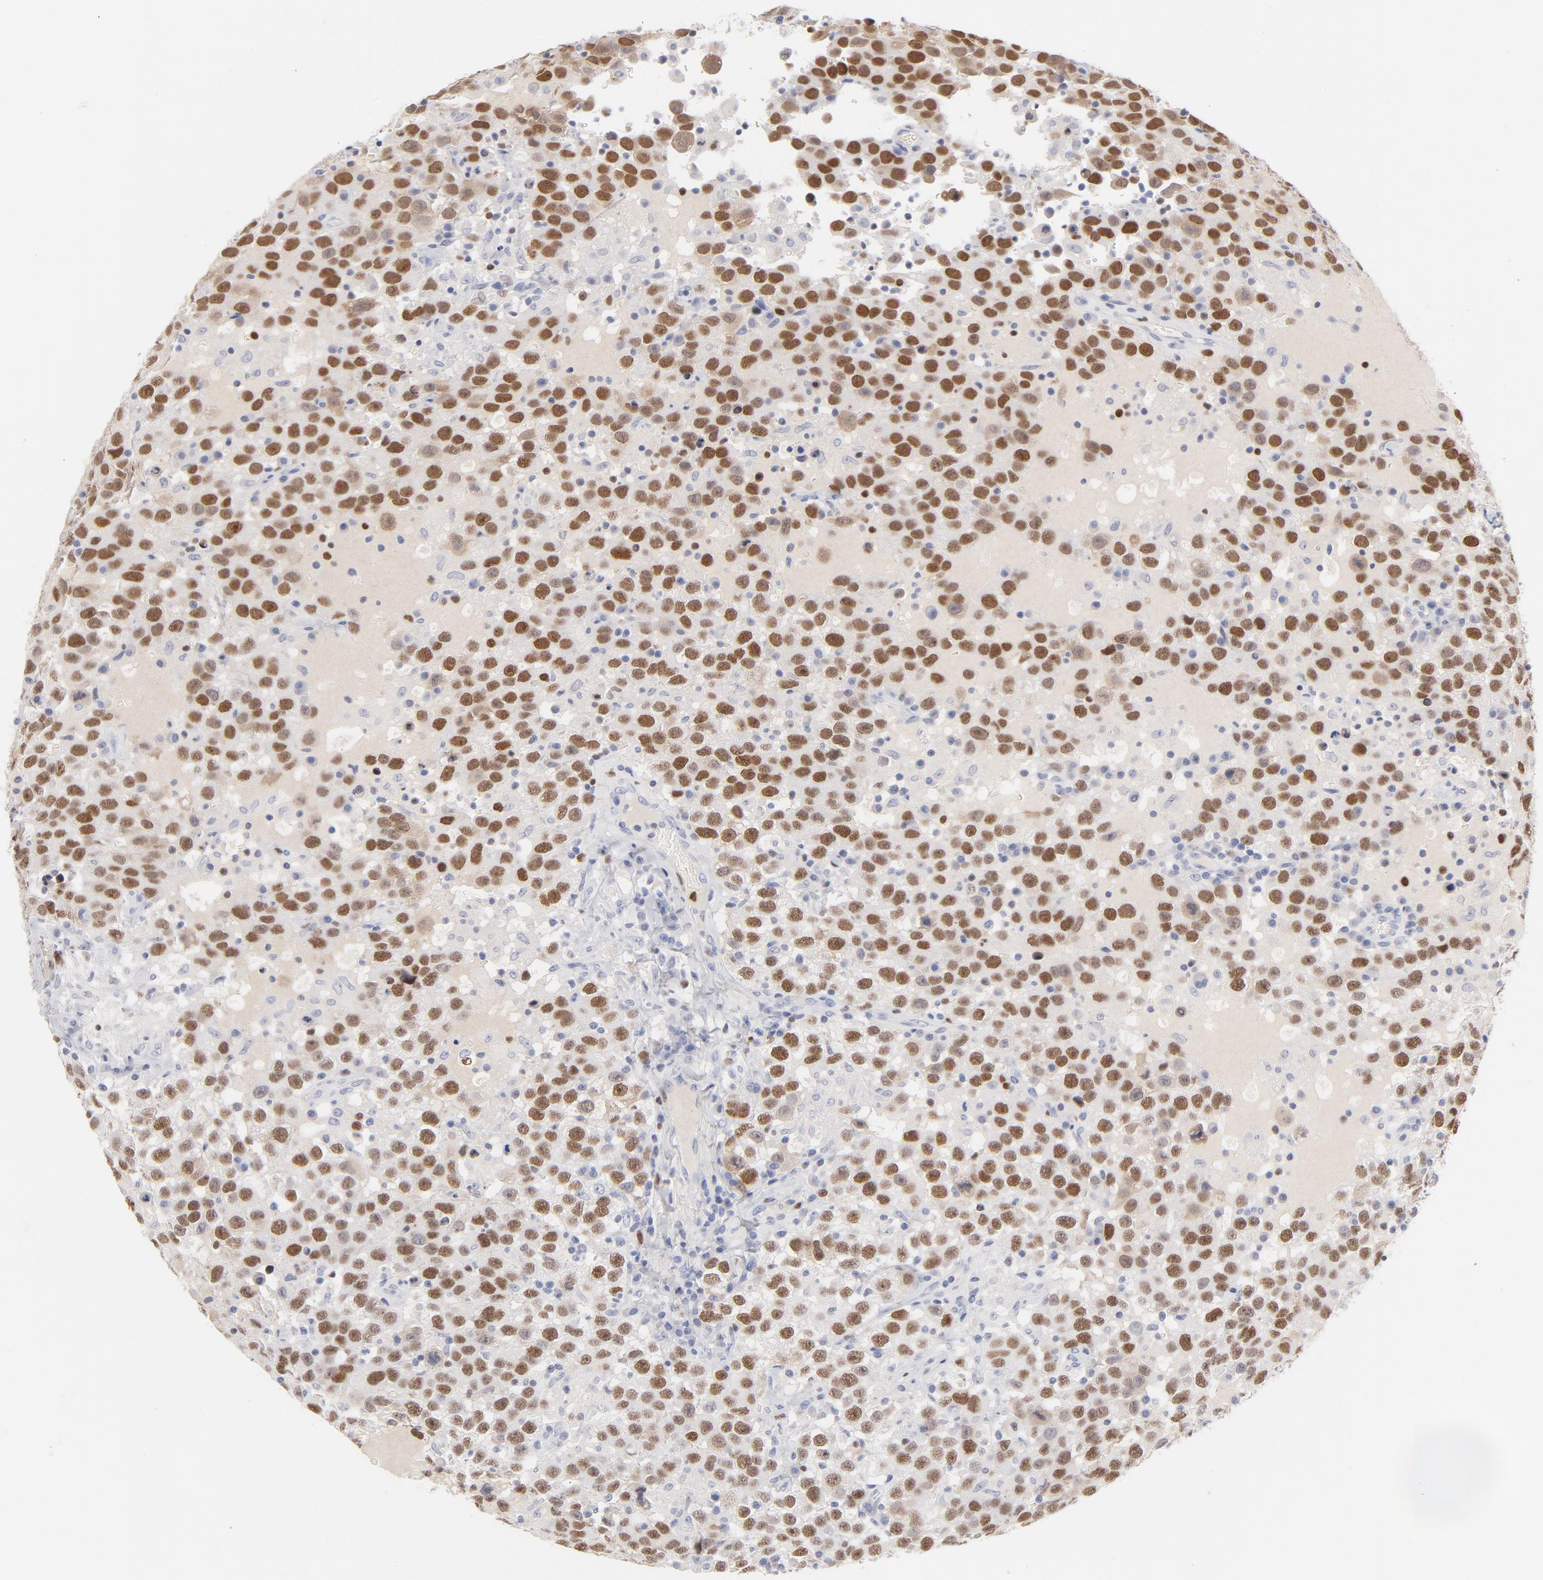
{"staining": {"intensity": "strong", "quantity": ">75%", "location": "nuclear"}, "tissue": "testis cancer", "cell_type": "Tumor cells", "image_type": "cancer", "snomed": [{"axis": "morphology", "description": "Seminoma, NOS"}, {"axis": "topography", "description": "Testis"}], "caption": "Immunohistochemistry (IHC) staining of testis cancer, which shows high levels of strong nuclear positivity in about >75% of tumor cells indicating strong nuclear protein staining. The staining was performed using DAB (brown) for protein detection and nuclei were counterstained in hematoxylin (blue).", "gene": "MCM7", "patient": {"sex": "male", "age": 41}}